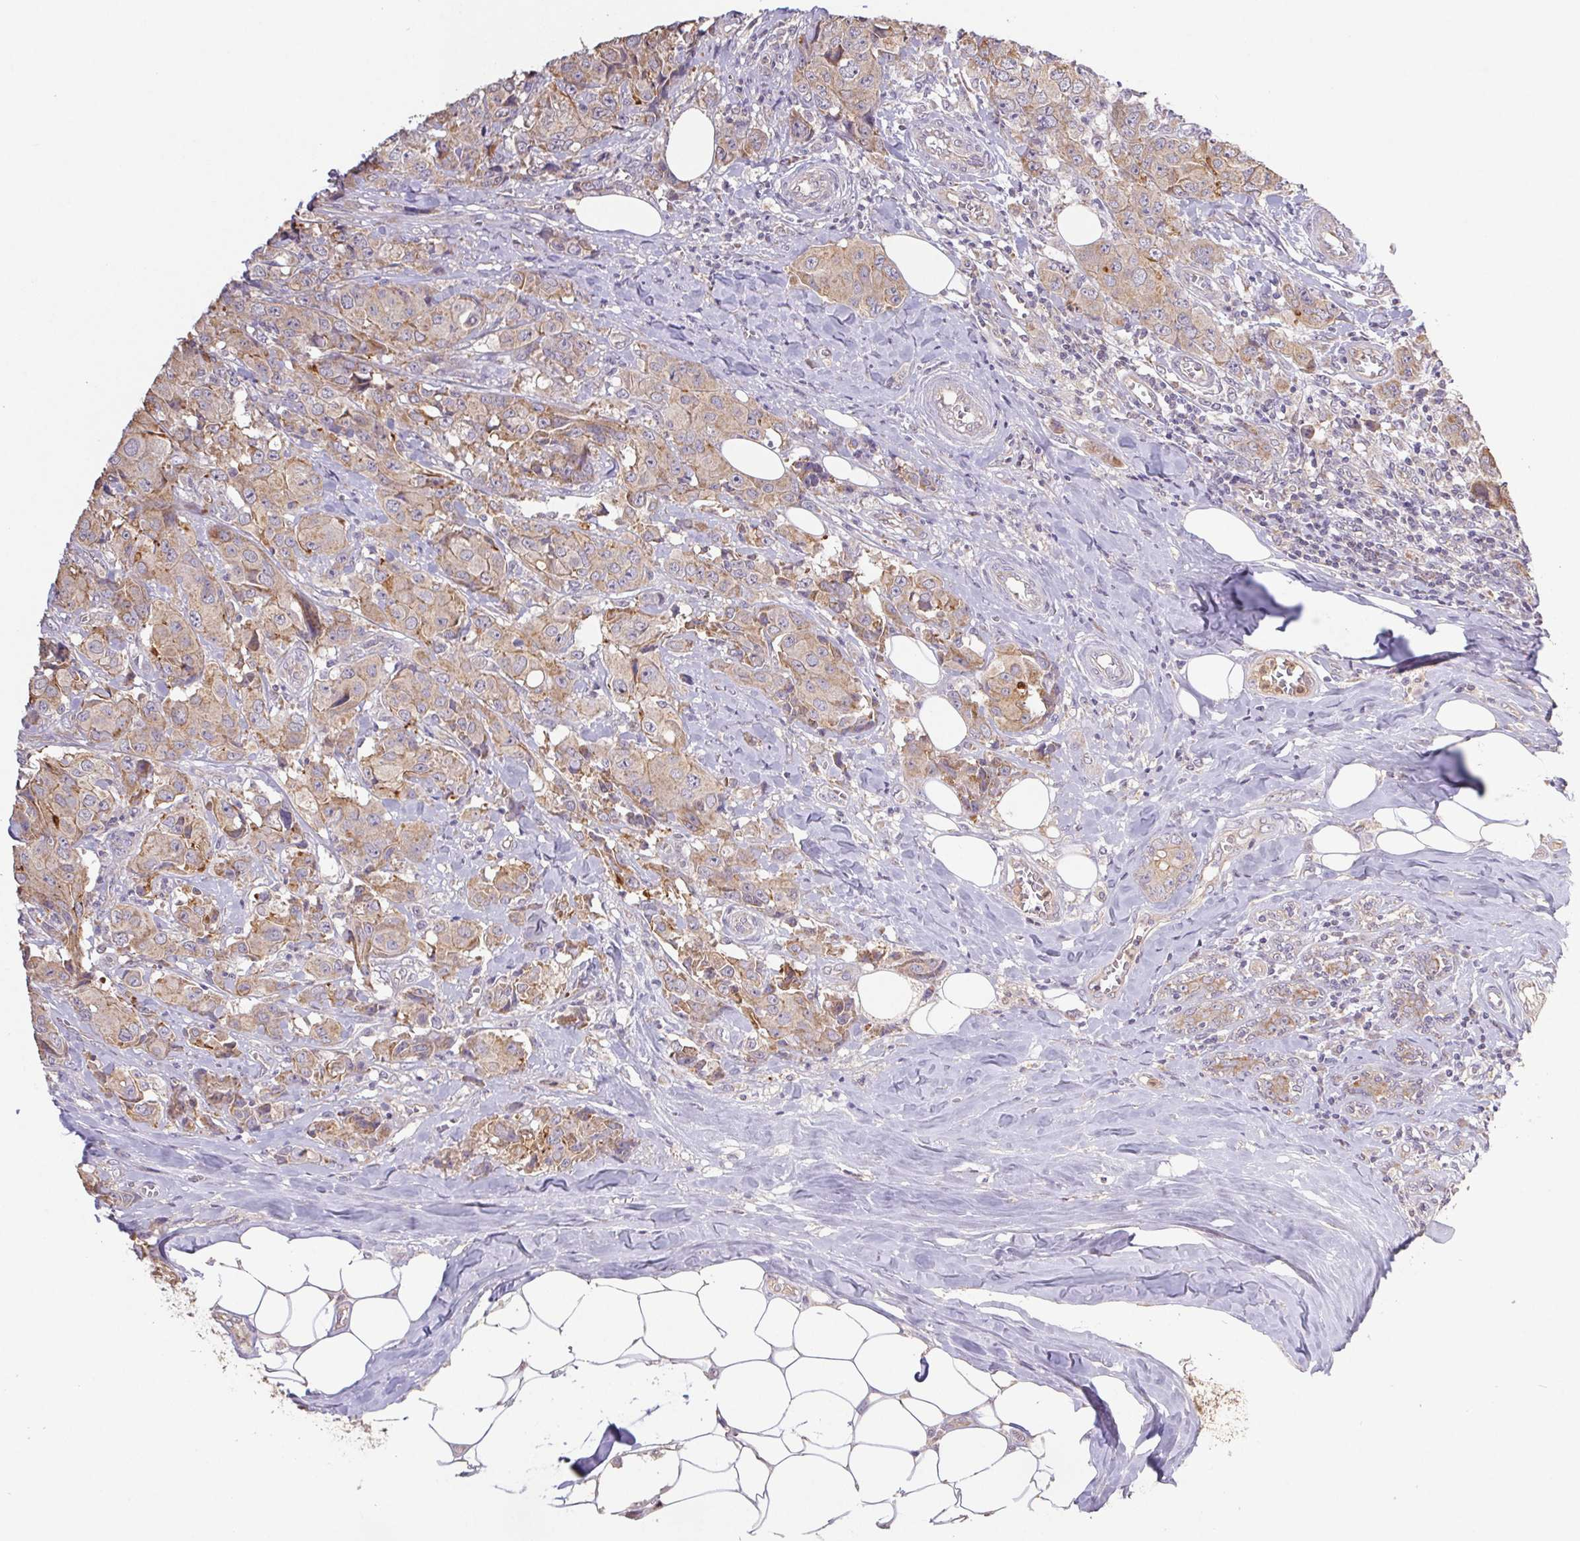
{"staining": {"intensity": "moderate", "quantity": ">75%", "location": "cytoplasmic/membranous"}, "tissue": "breast cancer", "cell_type": "Tumor cells", "image_type": "cancer", "snomed": [{"axis": "morphology", "description": "Normal tissue, NOS"}, {"axis": "morphology", "description": "Duct carcinoma"}, {"axis": "topography", "description": "Breast"}], "caption": "IHC photomicrograph of breast intraductal carcinoma stained for a protein (brown), which exhibits medium levels of moderate cytoplasmic/membranous positivity in about >75% of tumor cells.", "gene": "RAB11A", "patient": {"sex": "female", "age": 43}}